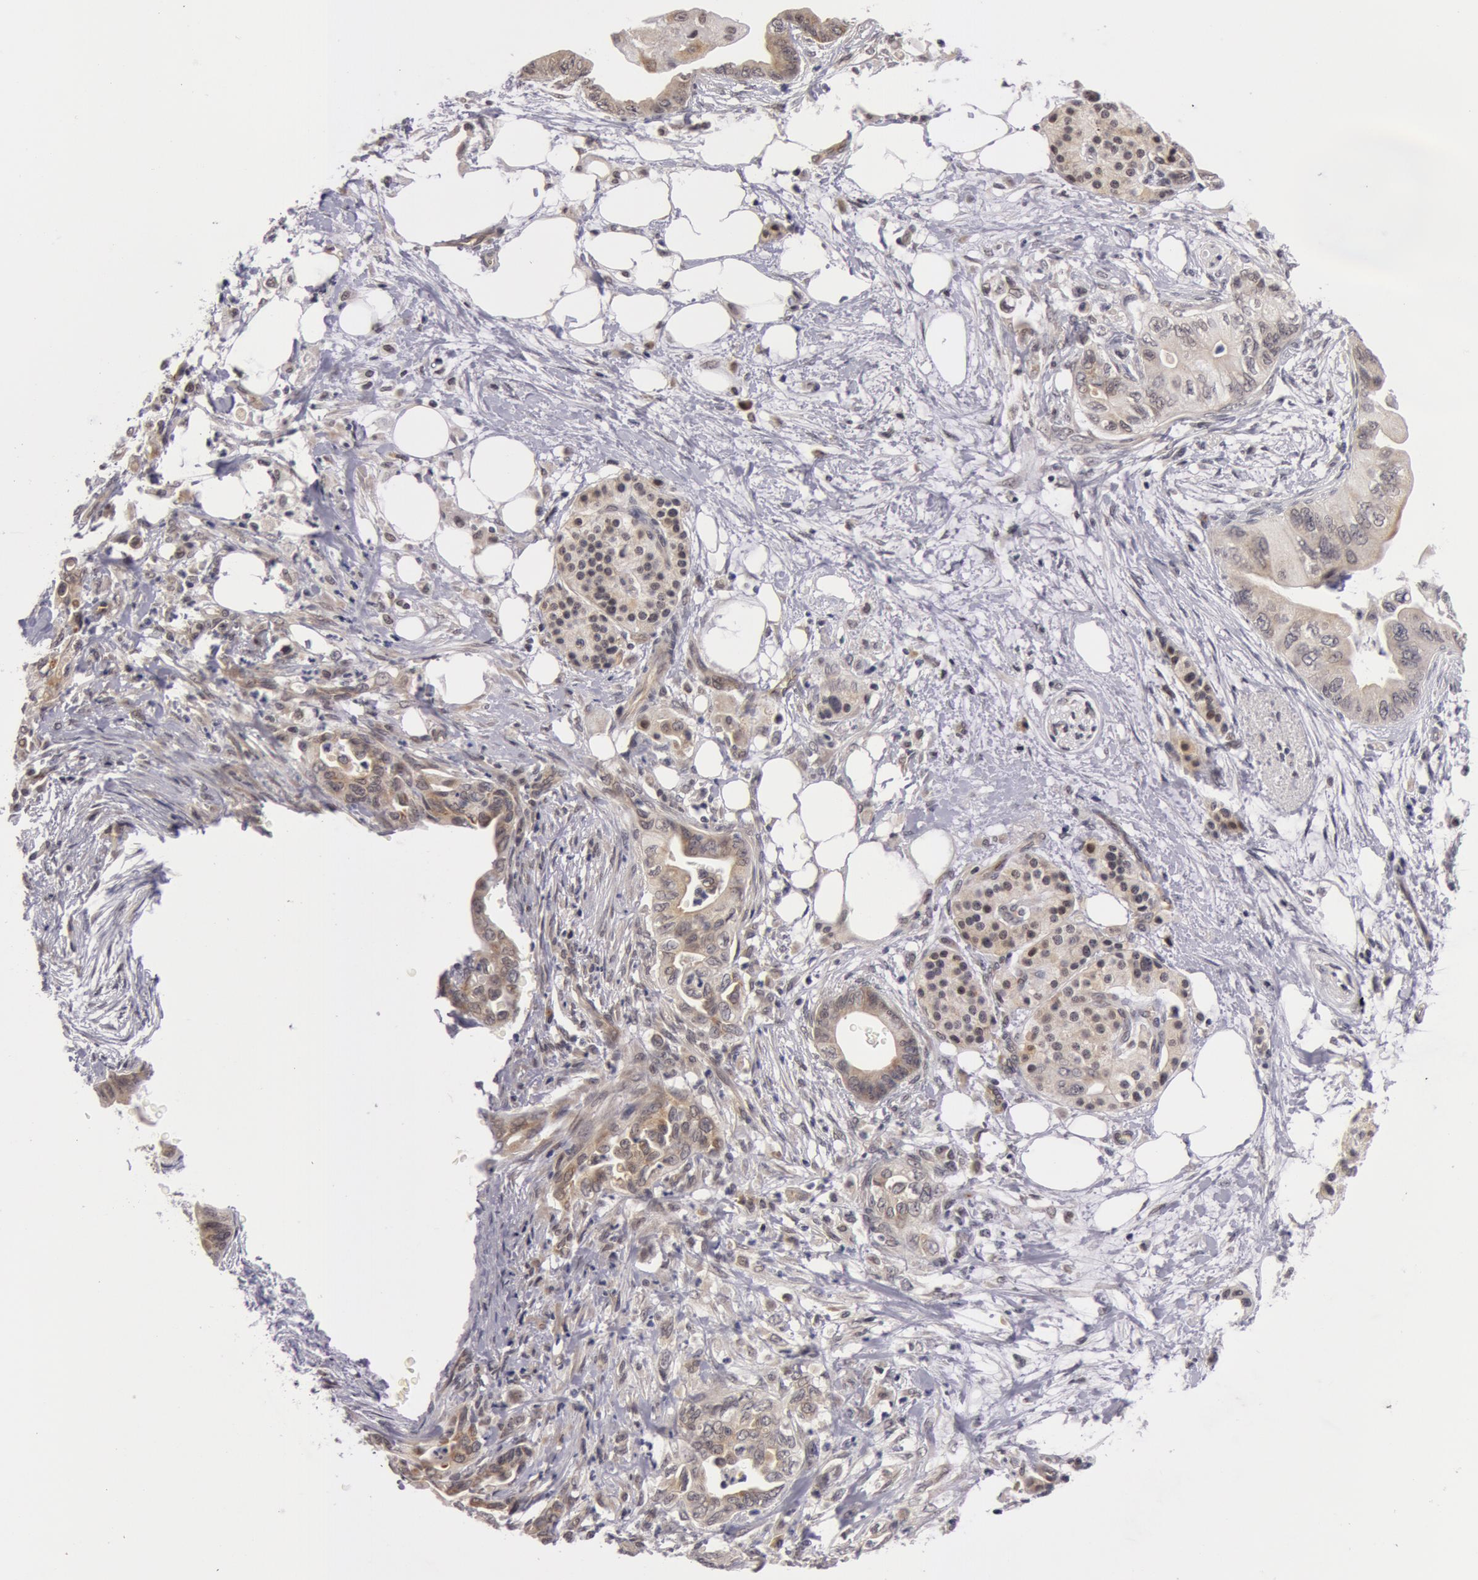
{"staining": {"intensity": "weak", "quantity": "<25%", "location": "cytoplasmic/membranous"}, "tissue": "pancreatic cancer", "cell_type": "Tumor cells", "image_type": "cancer", "snomed": [{"axis": "morphology", "description": "Adenocarcinoma, NOS"}, {"axis": "topography", "description": "Pancreas"}], "caption": "Human adenocarcinoma (pancreatic) stained for a protein using immunohistochemistry shows no positivity in tumor cells.", "gene": "SYTL4", "patient": {"sex": "female", "age": 66}}